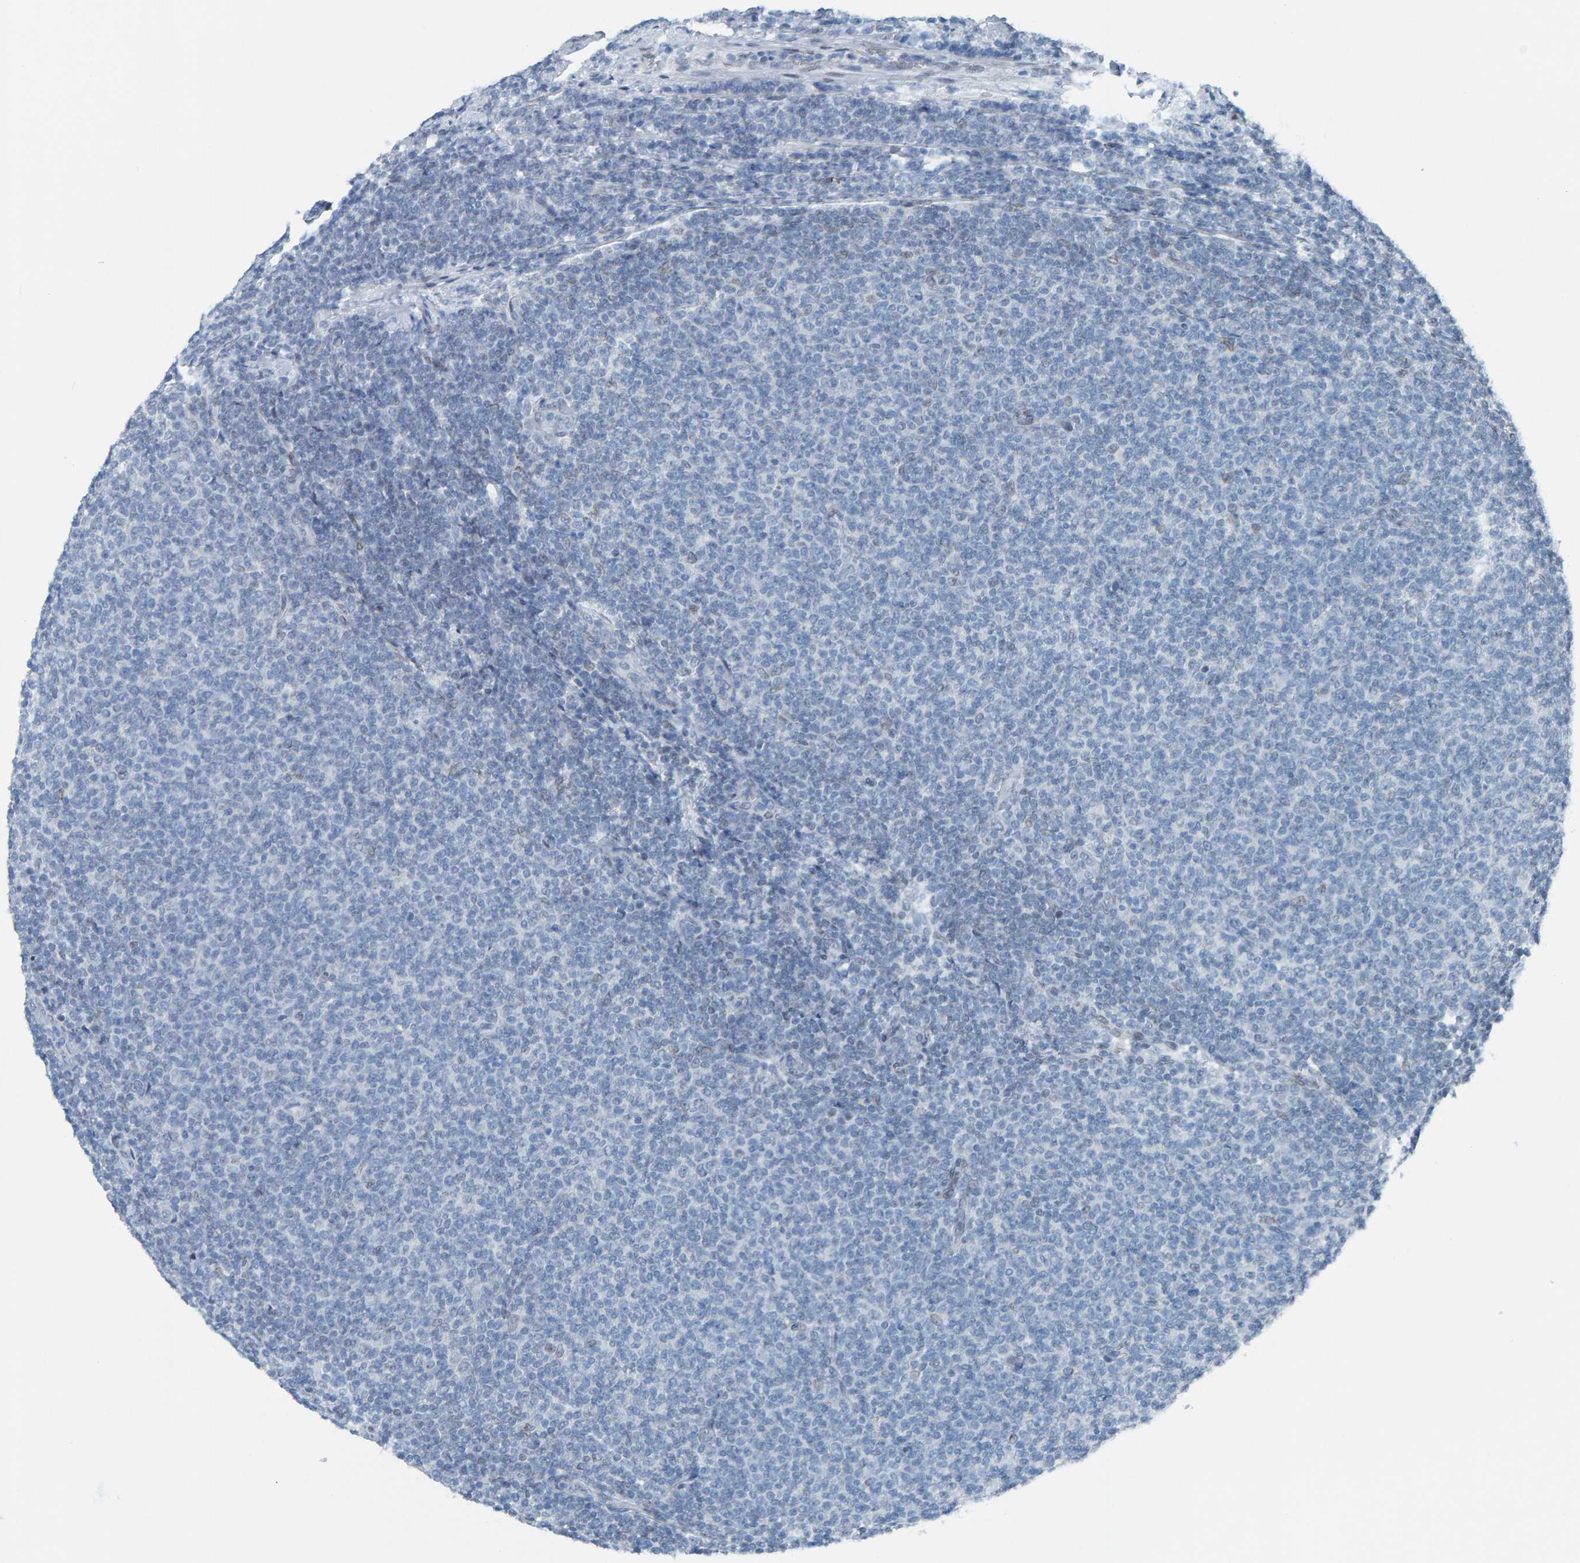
{"staining": {"intensity": "negative", "quantity": "none", "location": "none"}, "tissue": "lymphoma", "cell_type": "Tumor cells", "image_type": "cancer", "snomed": [{"axis": "morphology", "description": "Malignant lymphoma, non-Hodgkin's type, Low grade"}, {"axis": "topography", "description": "Lymph node"}], "caption": "Tumor cells show no significant expression in low-grade malignant lymphoma, non-Hodgkin's type.", "gene": "LMNB2", "patient": {"sex": "male", "age": 66}}